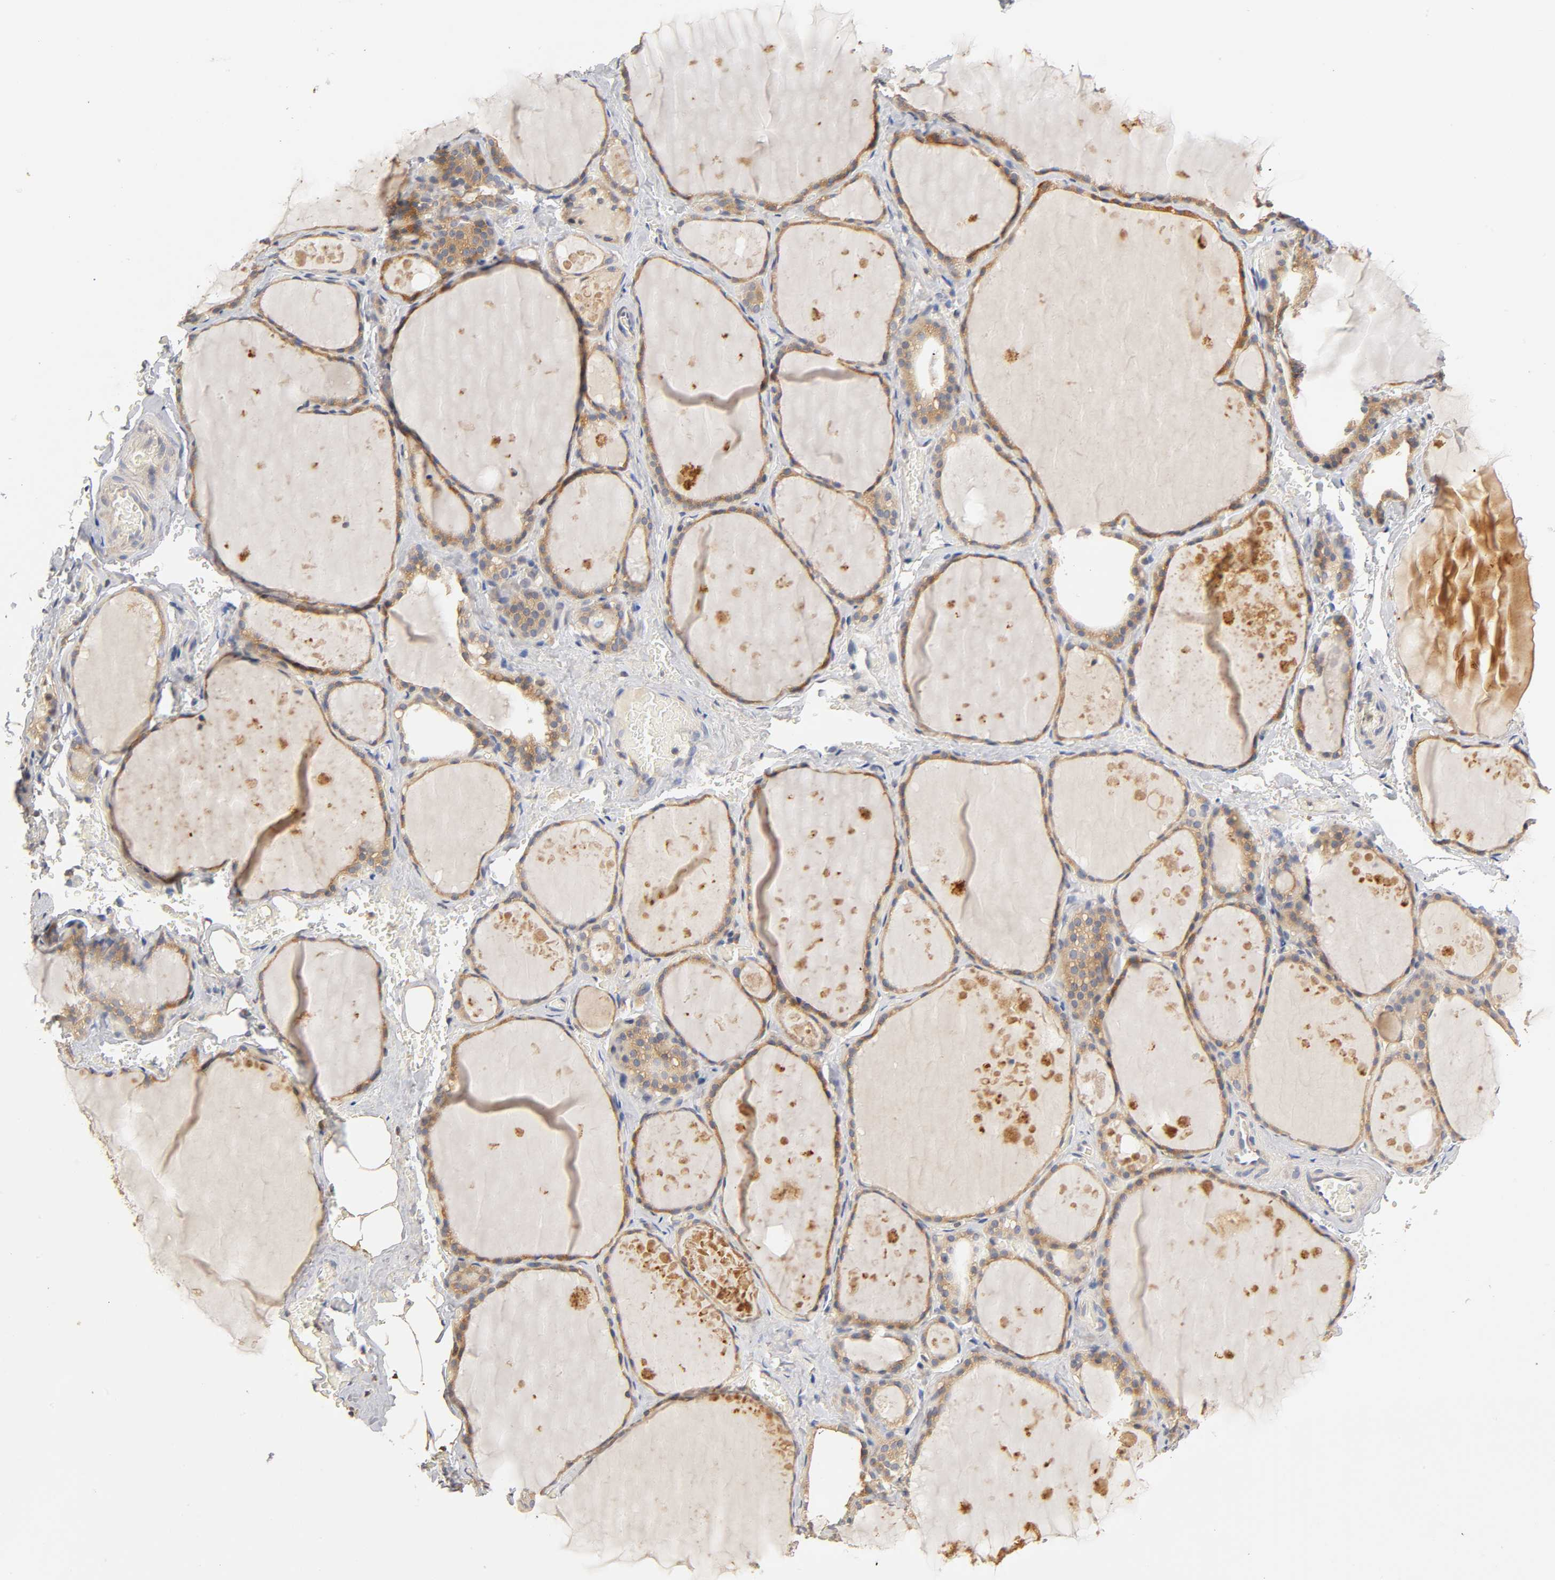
{"staining": {"intensity": "moderate", "quantity": ">75%", "location": "cytoplasmic/membranous"}, "tissue": "thyroid gland", "cell_type": "Glandular cells", "image_type": "normal", "snomed": [{"axis": "morphology", "description": "Normal tissue, NOS"}, {"axis": "topography", "description": "Thyroid gland"}], "caption": "Human thyroid gland stained with a brown dye displays moderate cytoplasmic/membranous positive positivity in approximately >75% of glandular cells.", "gene": "RHOA", "patient": {"sex": "male", "age": 61}}